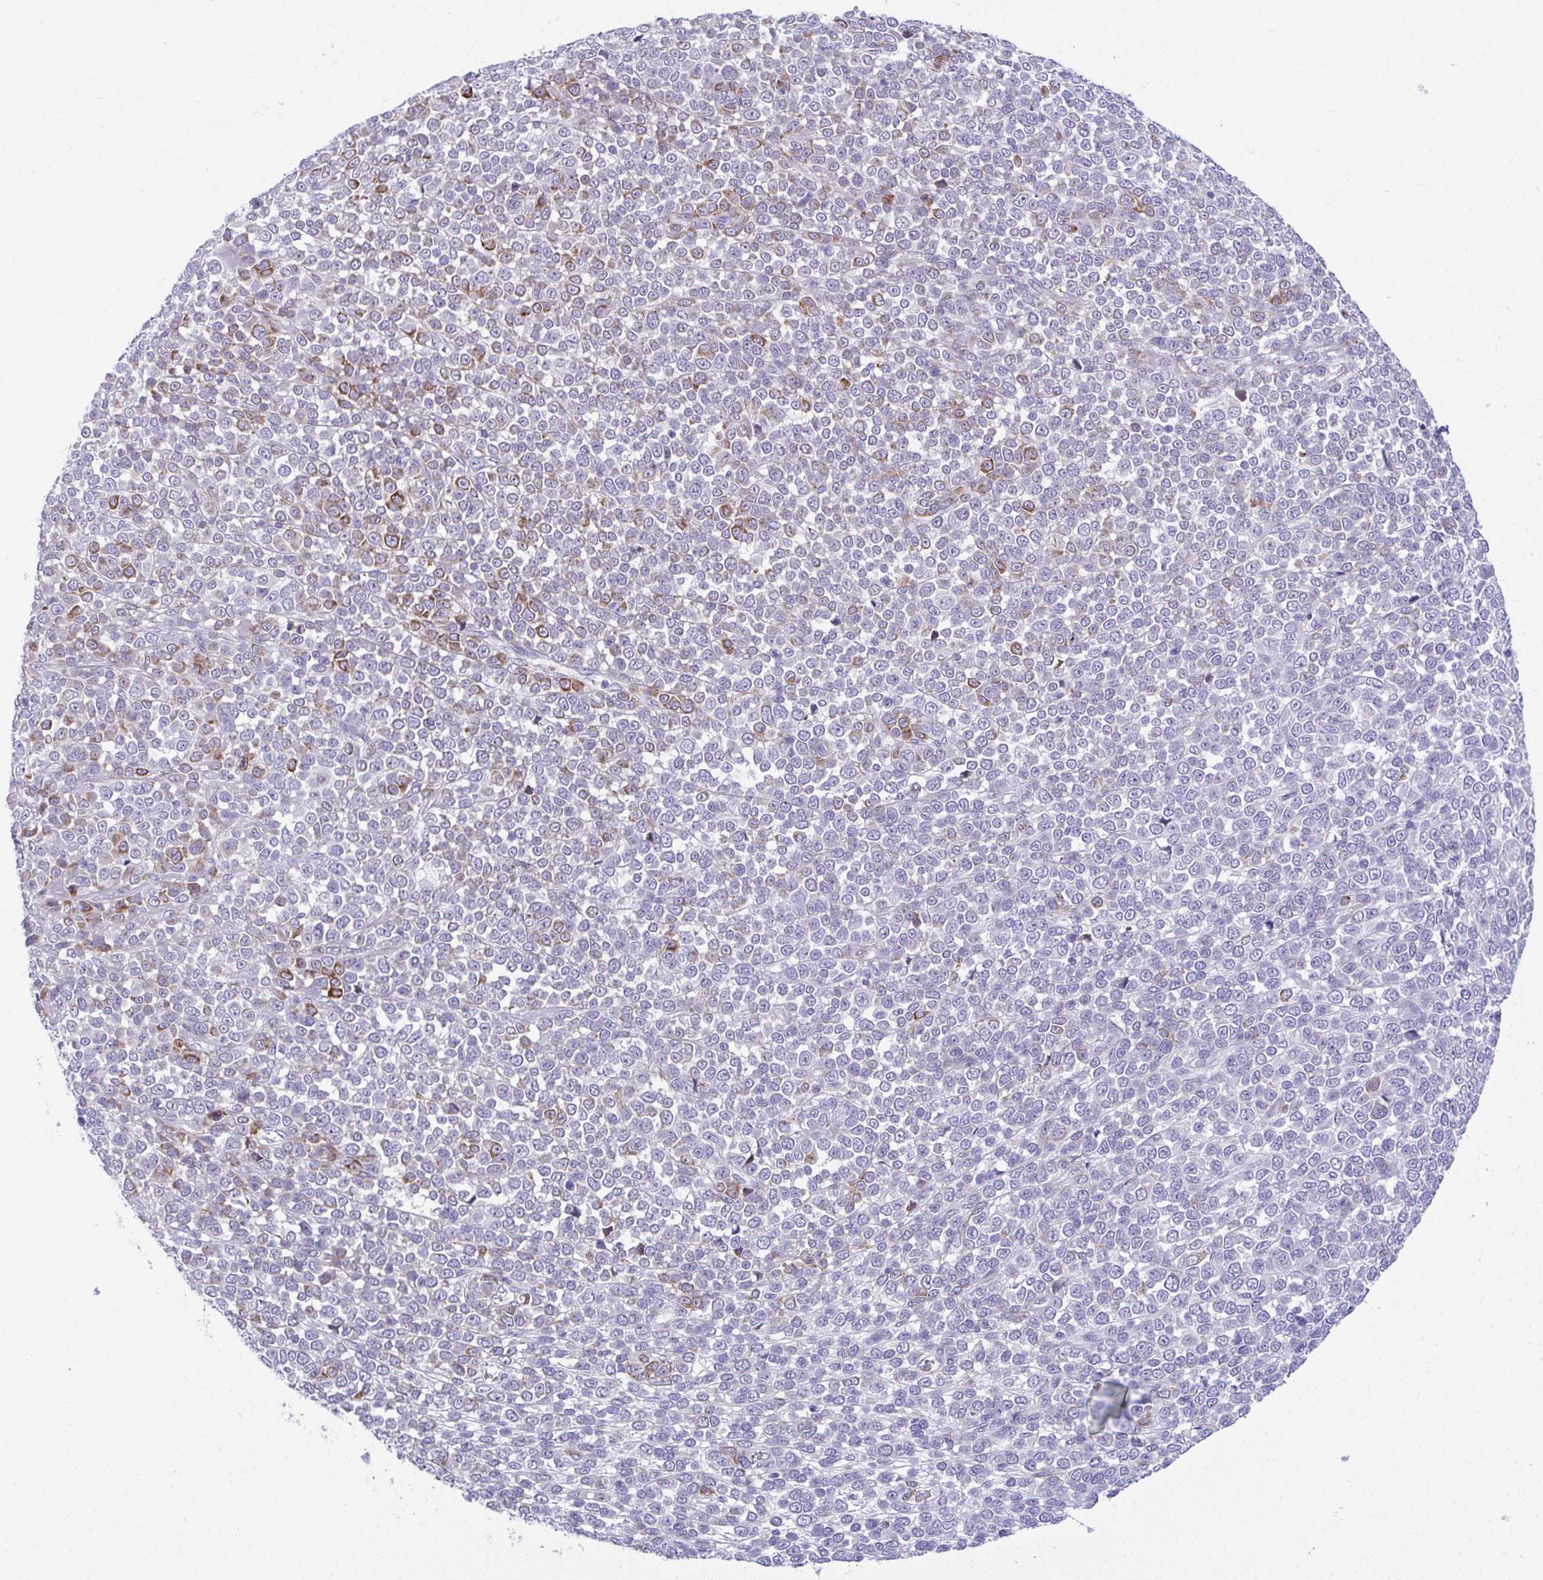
{"staining": {"intensity": "moderate", "quantity": "<25%", "location": "cytoplasmic/membranous"}, "tissue": "melanoma", "cell_type": "Tumor cells", "image_type": "cancer", "snomed": [{"axis": "morphology", "description": "Malignant melanoma, NOS"}, {"axis": "topography", "description": "Skin"}], "caption": "A high-resolution image shows immunohistochemistry (IHC) staining of malignant melanoma, which displays moderate cytoplasmic/membranous staining in about <25% of tumor cells.", "gene": "SERPINI1", "patient": {"sex": "female", "age": 95}}